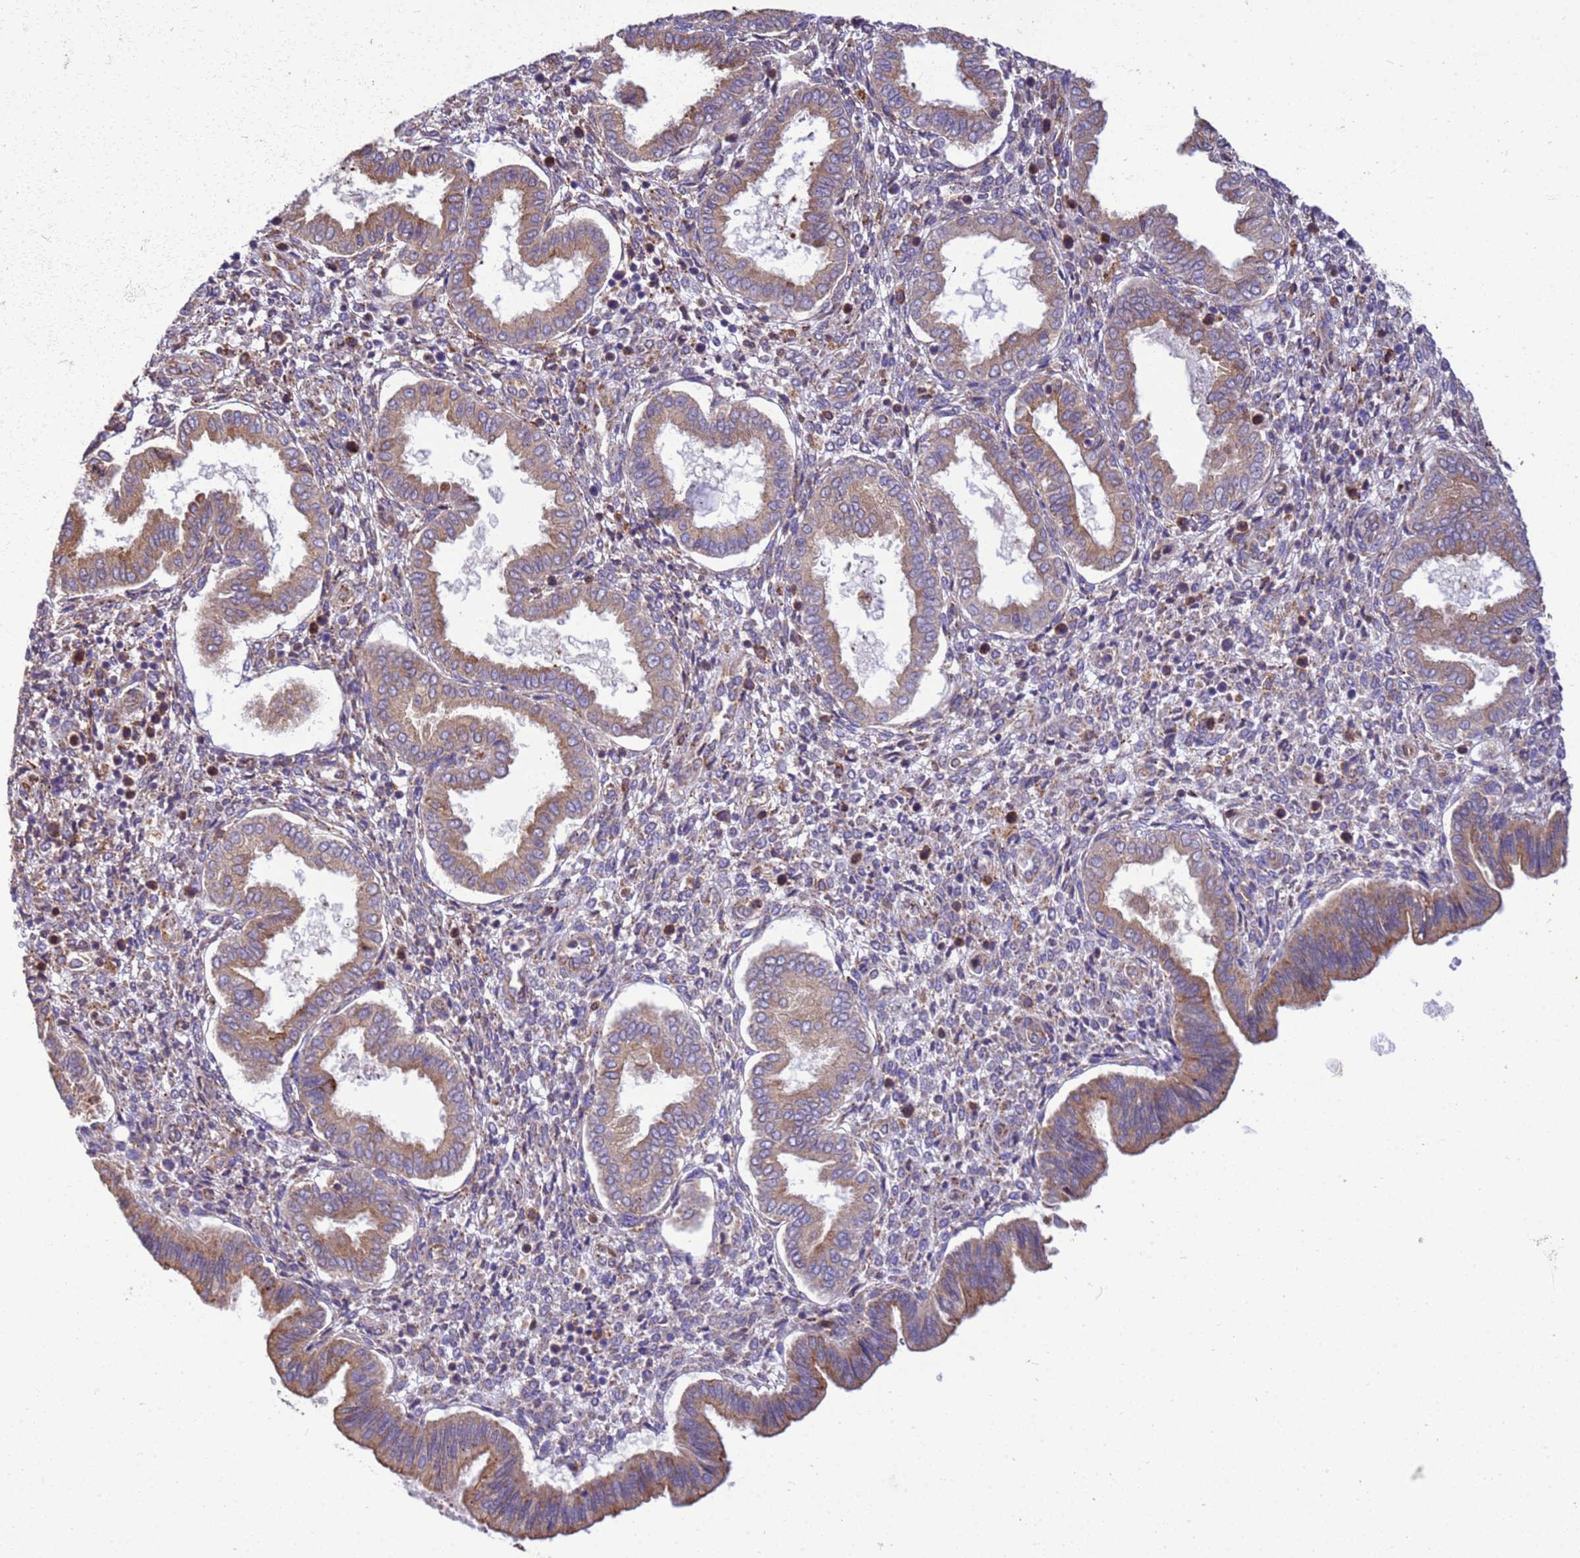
{"staining": {"intensity": "weak", "quantity": "25%-75%", "location": "cytoplasmic/membranous"}, "tissue": "endometrium", "cell_type": "Cells in endometrial stroma", "image_type": "normal", "snomed": [{"axis": "morphology", "description": "Normal tissue, NOS"}, {"axis": "topography", "description": "Endometrium"}], "caption": "About 25%-75% of cells in endometrial stroma in benign endometrium demonstrate weak cytoplasmic/membranous protein staining as visualized by brown immunohistochemical staining.", "gene": "THAP5", "patient": {"sex": "female", "age": 24}}